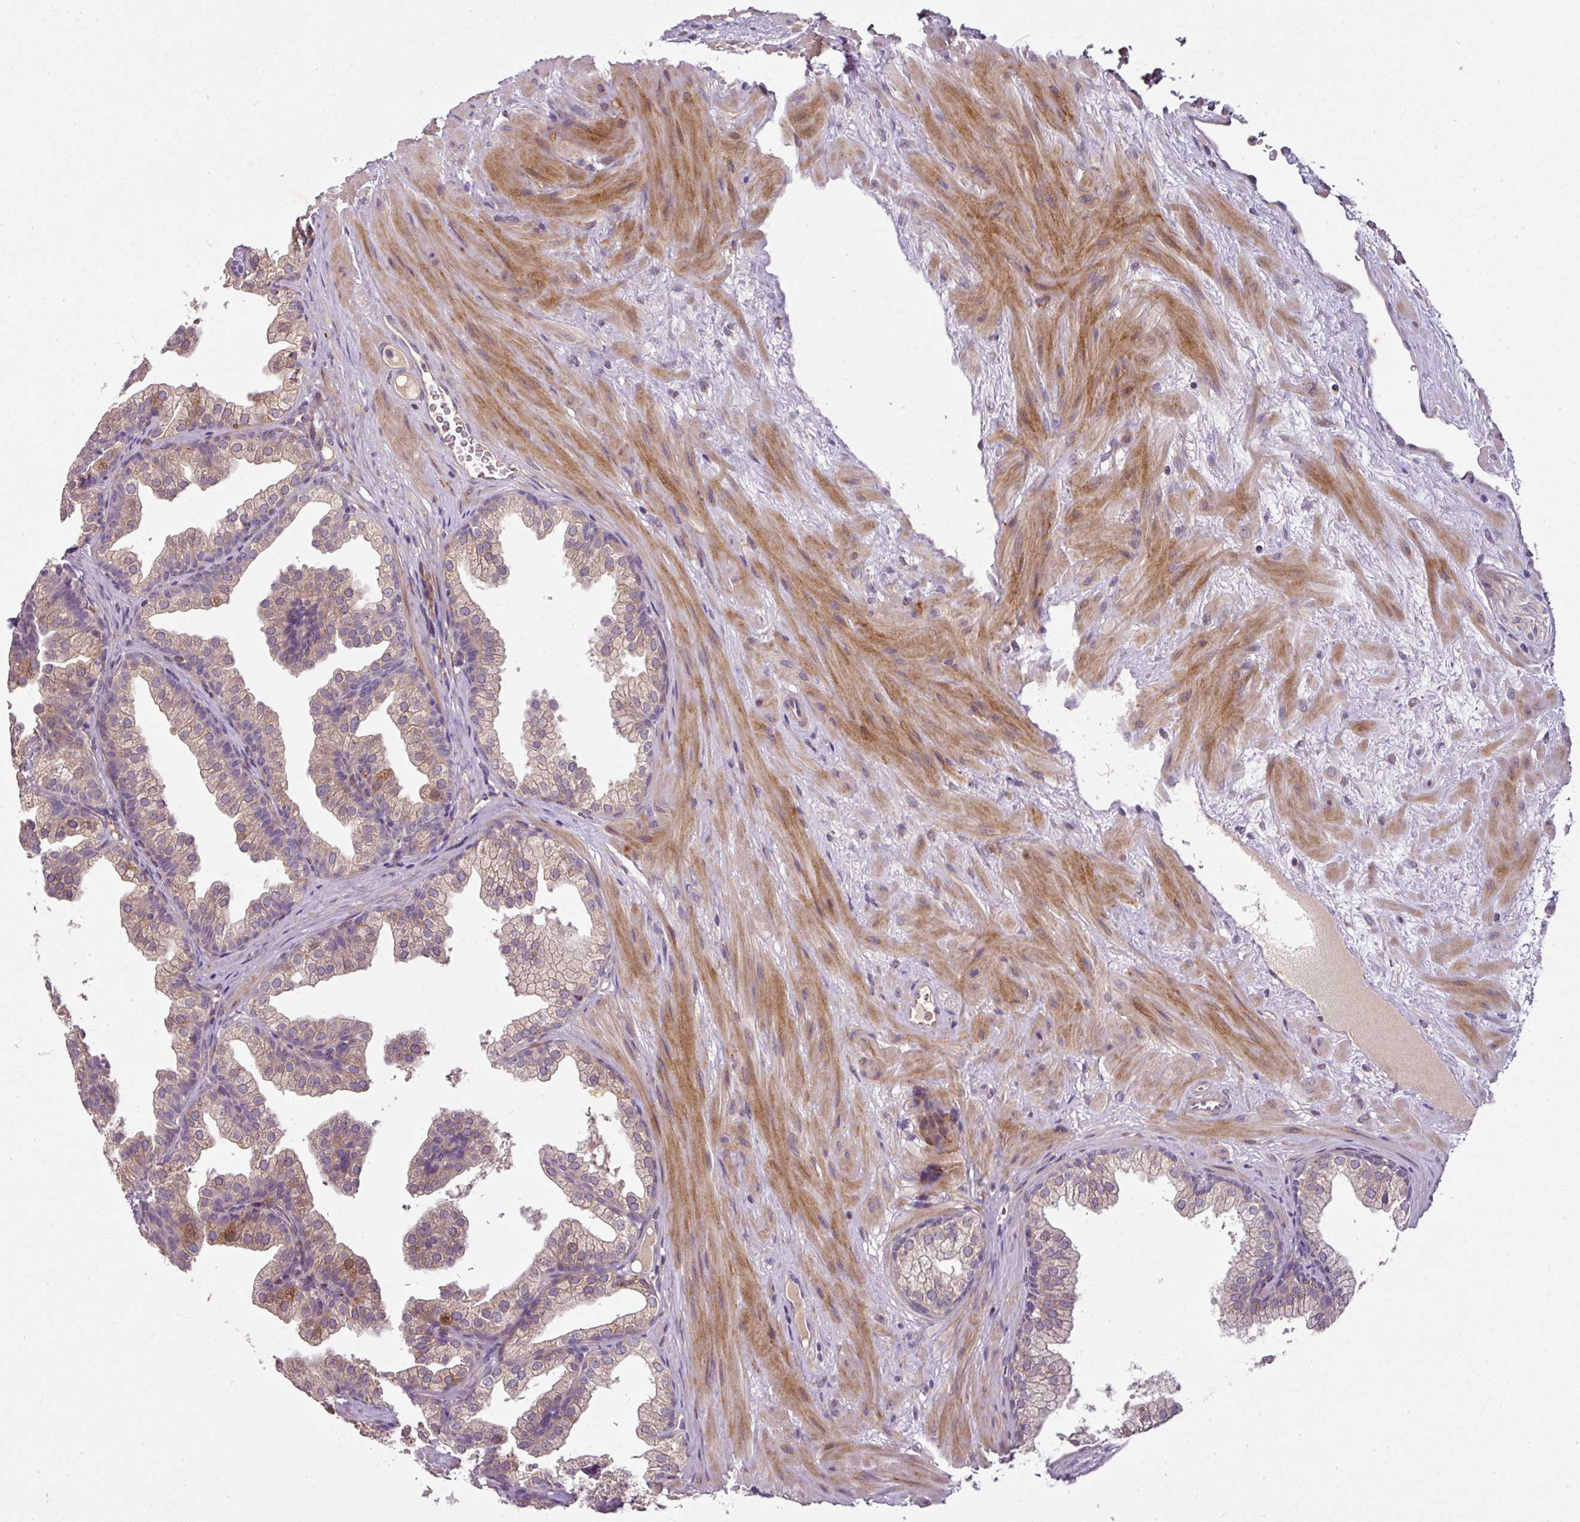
{"staining": {"intensity": "weak", "quantity": ">75%", "location": "cytoplasmic/membranous"}, "tissue": "prostate", "cell_type": "Glandular cells", "image_type": "normal", "snomed": [{"axis": "morphology", "description": "Normal tissue, NOS"}, {"axis": "topography", "description": "Prostate"}], "caption": "Protein analysis of normal prostate displays weak cytoplasmic/membranous positivity in approximately >75% of glandular cells.", "gene": "SPCS3", "patient": {"sex": "male", "age": 37}}